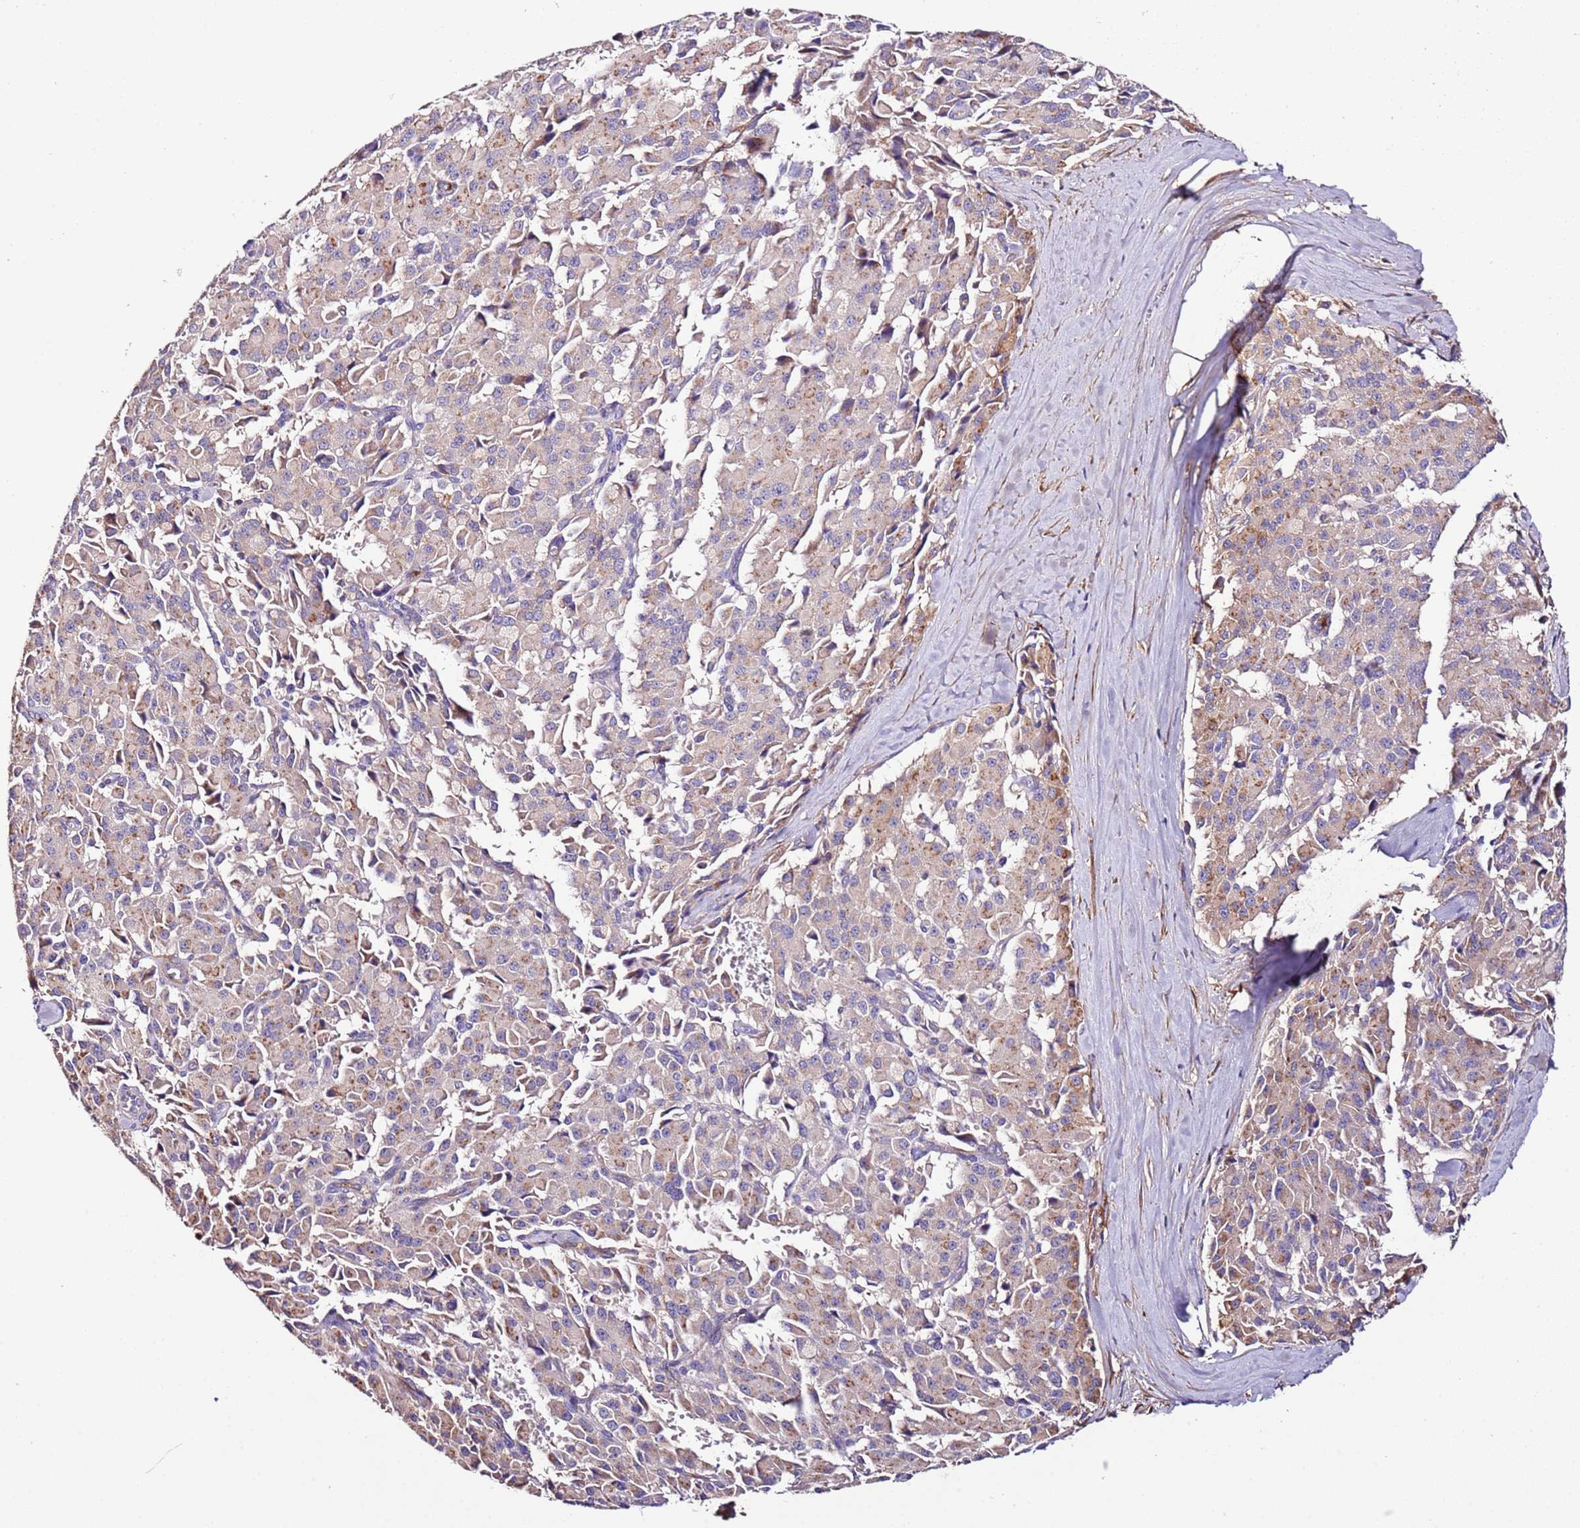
{"staining": {"intensity": "negative", "quantity": "none", "location": "none"}, "tissue": "pancreatic cancer", "cell_type": "Tumor cells", "image_type": "cancer", "snomed": [{"axis": "morphology", "description": "Adenocarcinoma, NOS"}, {"axis": "topography", "description": "Pancreas"}], "caption": "DAB immunohistochemical staining of human pancreatic adenocarcinoma reveals no significant staining in tumor cells.", "gene": "FAM174C", "patient": {"sex": "male", "age": 65}}